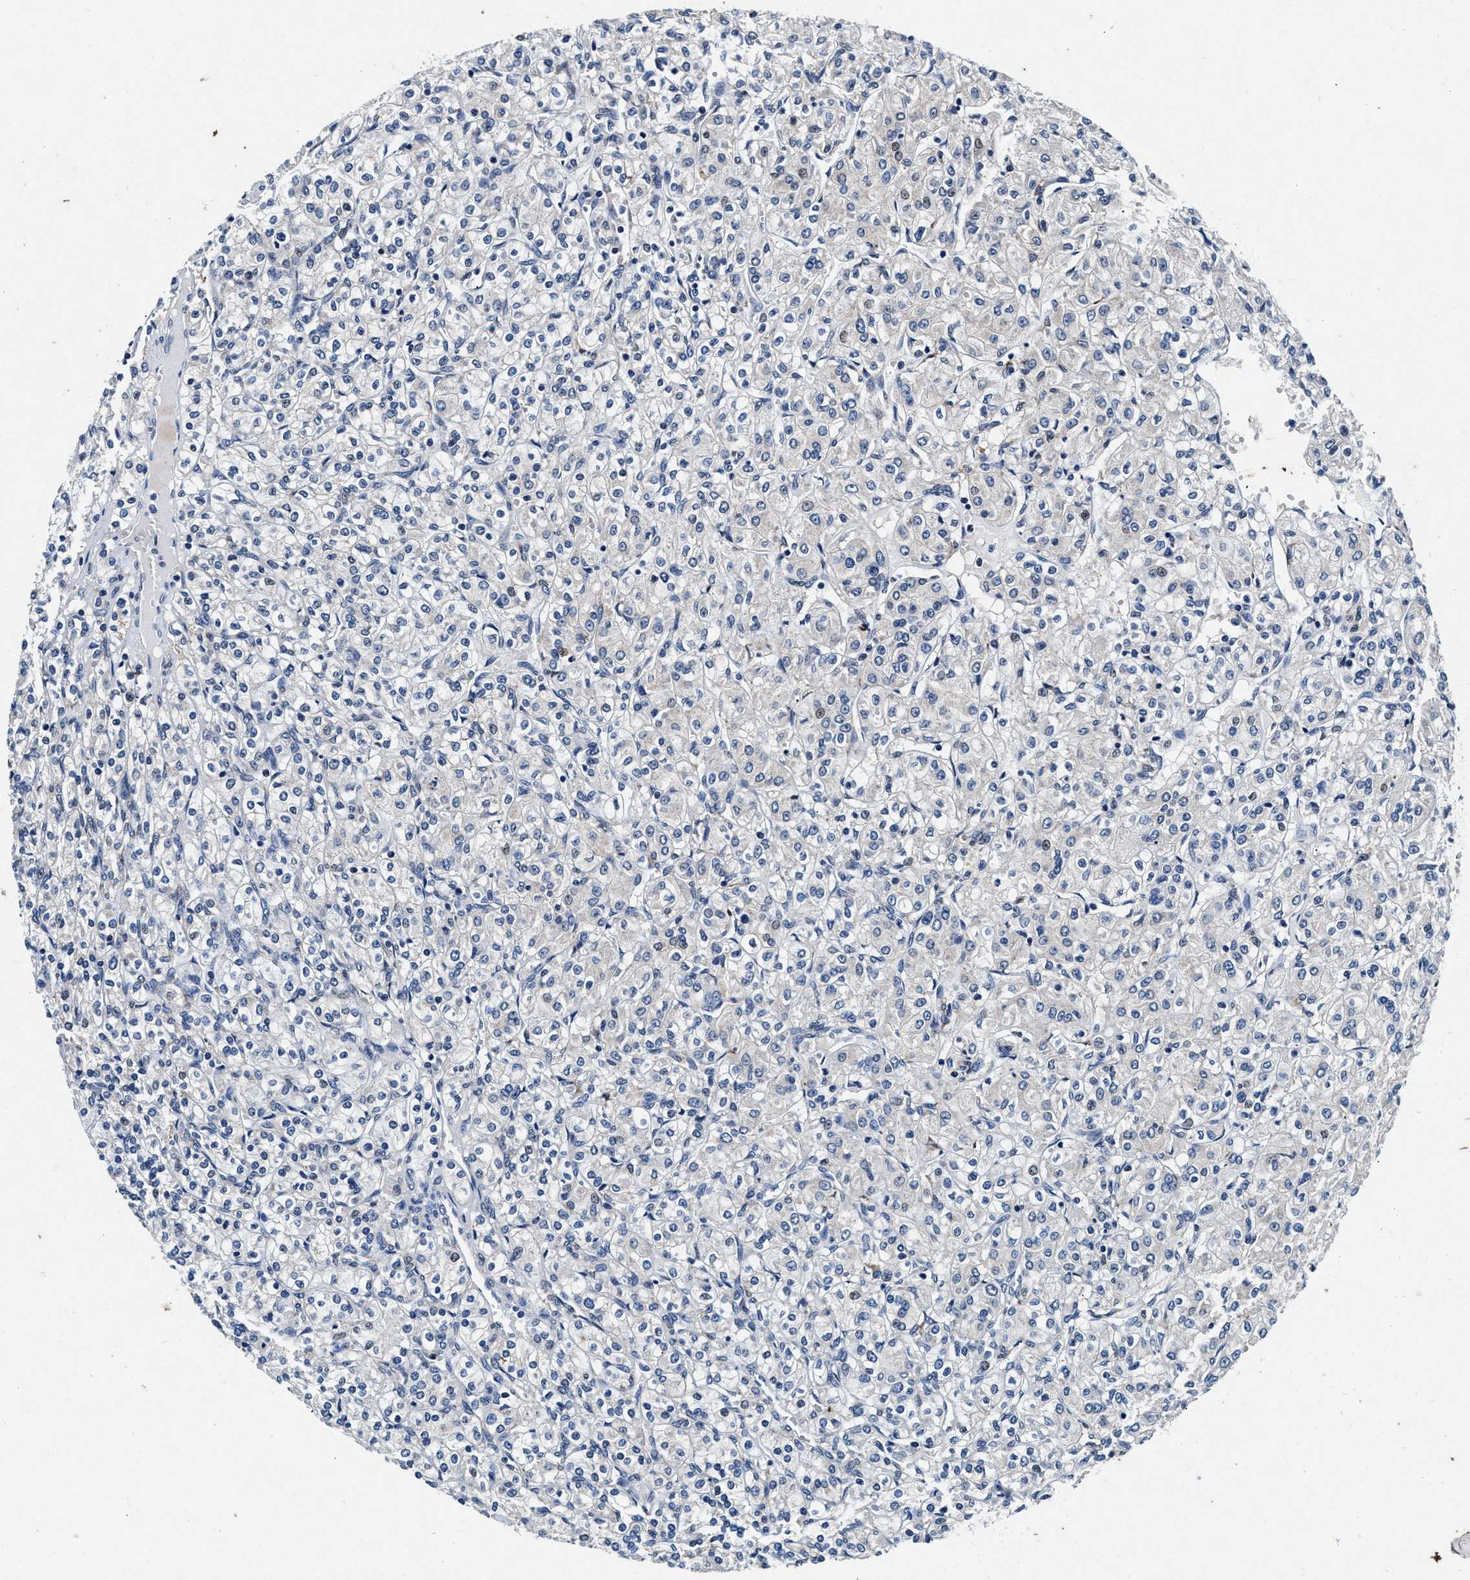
{"staining": {"intensity": "negative", "quantity": "none", "location": "none"}, "tissue": "renal cancer", "cell_type": "Tumor cells", "image_type": "cancer", "snomed": [{"axis": "morphology", "description": "Adenocarcinoma, NOS"}, {"axis": "topography", "description": "Kidney"}], "caption": "A photomicrograph of human adenocarcinoma (renal) is negative for staining in tumor cells.", "gene": "SLC8A1", "patient": {"sex": "male", "age": 77}}